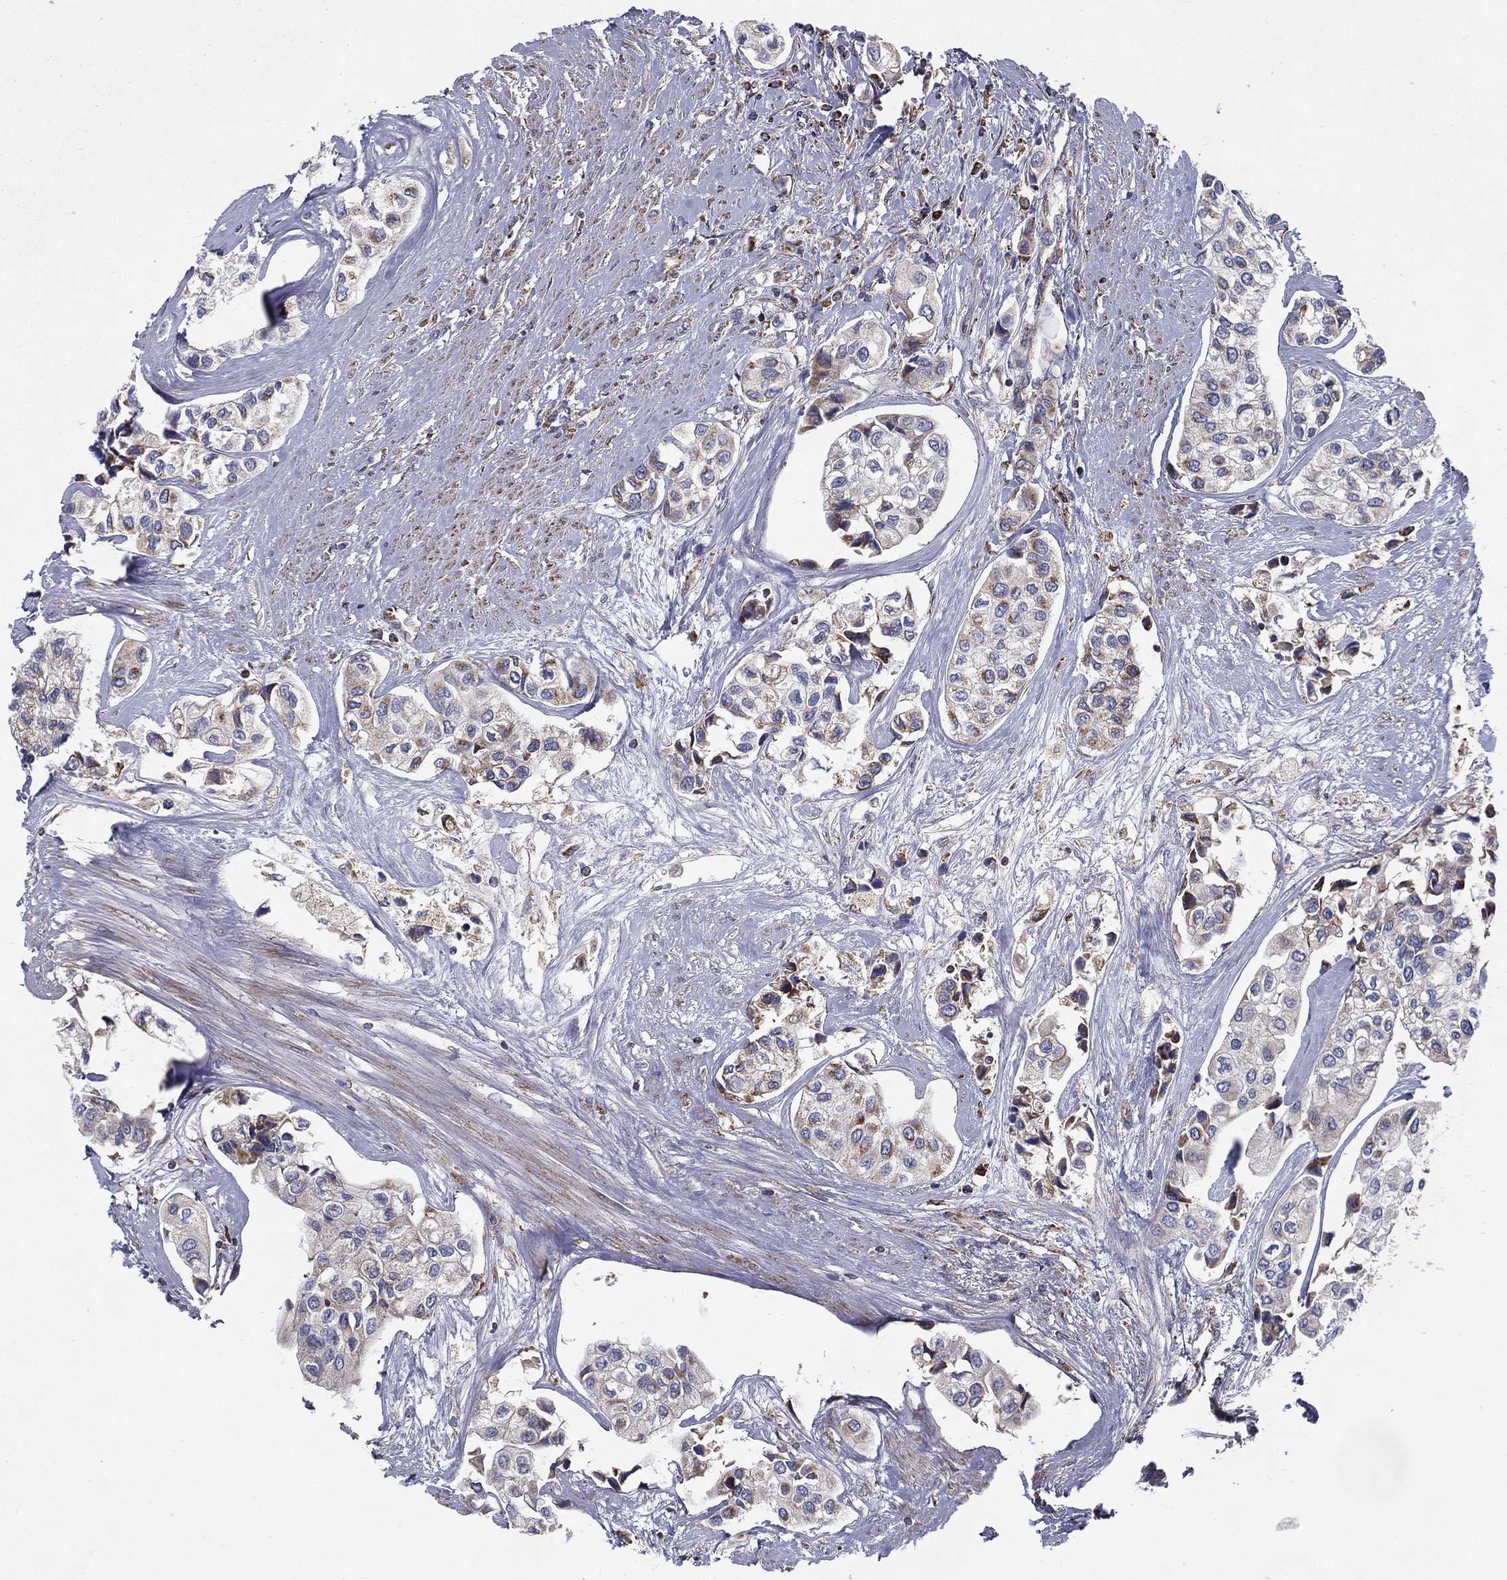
{"staining": {"intensity": "negative", "quantity": "none", "location": "none"}, "tissue": "urothelial cancer", "cell_type": "Tumor cells", "image_type": "cancer", "snomed": [{"axis": "morphology", "description": "Urothelial carcinoma, High grade"}, {"axis": "topography", "description": "Urinary bladder"}], "caption": "A histopathology image of human urothelial cancer is negative for staining in tumor cells.", "gene": "MT-CYB", "patient": {"sex": "male", "age": 73}}